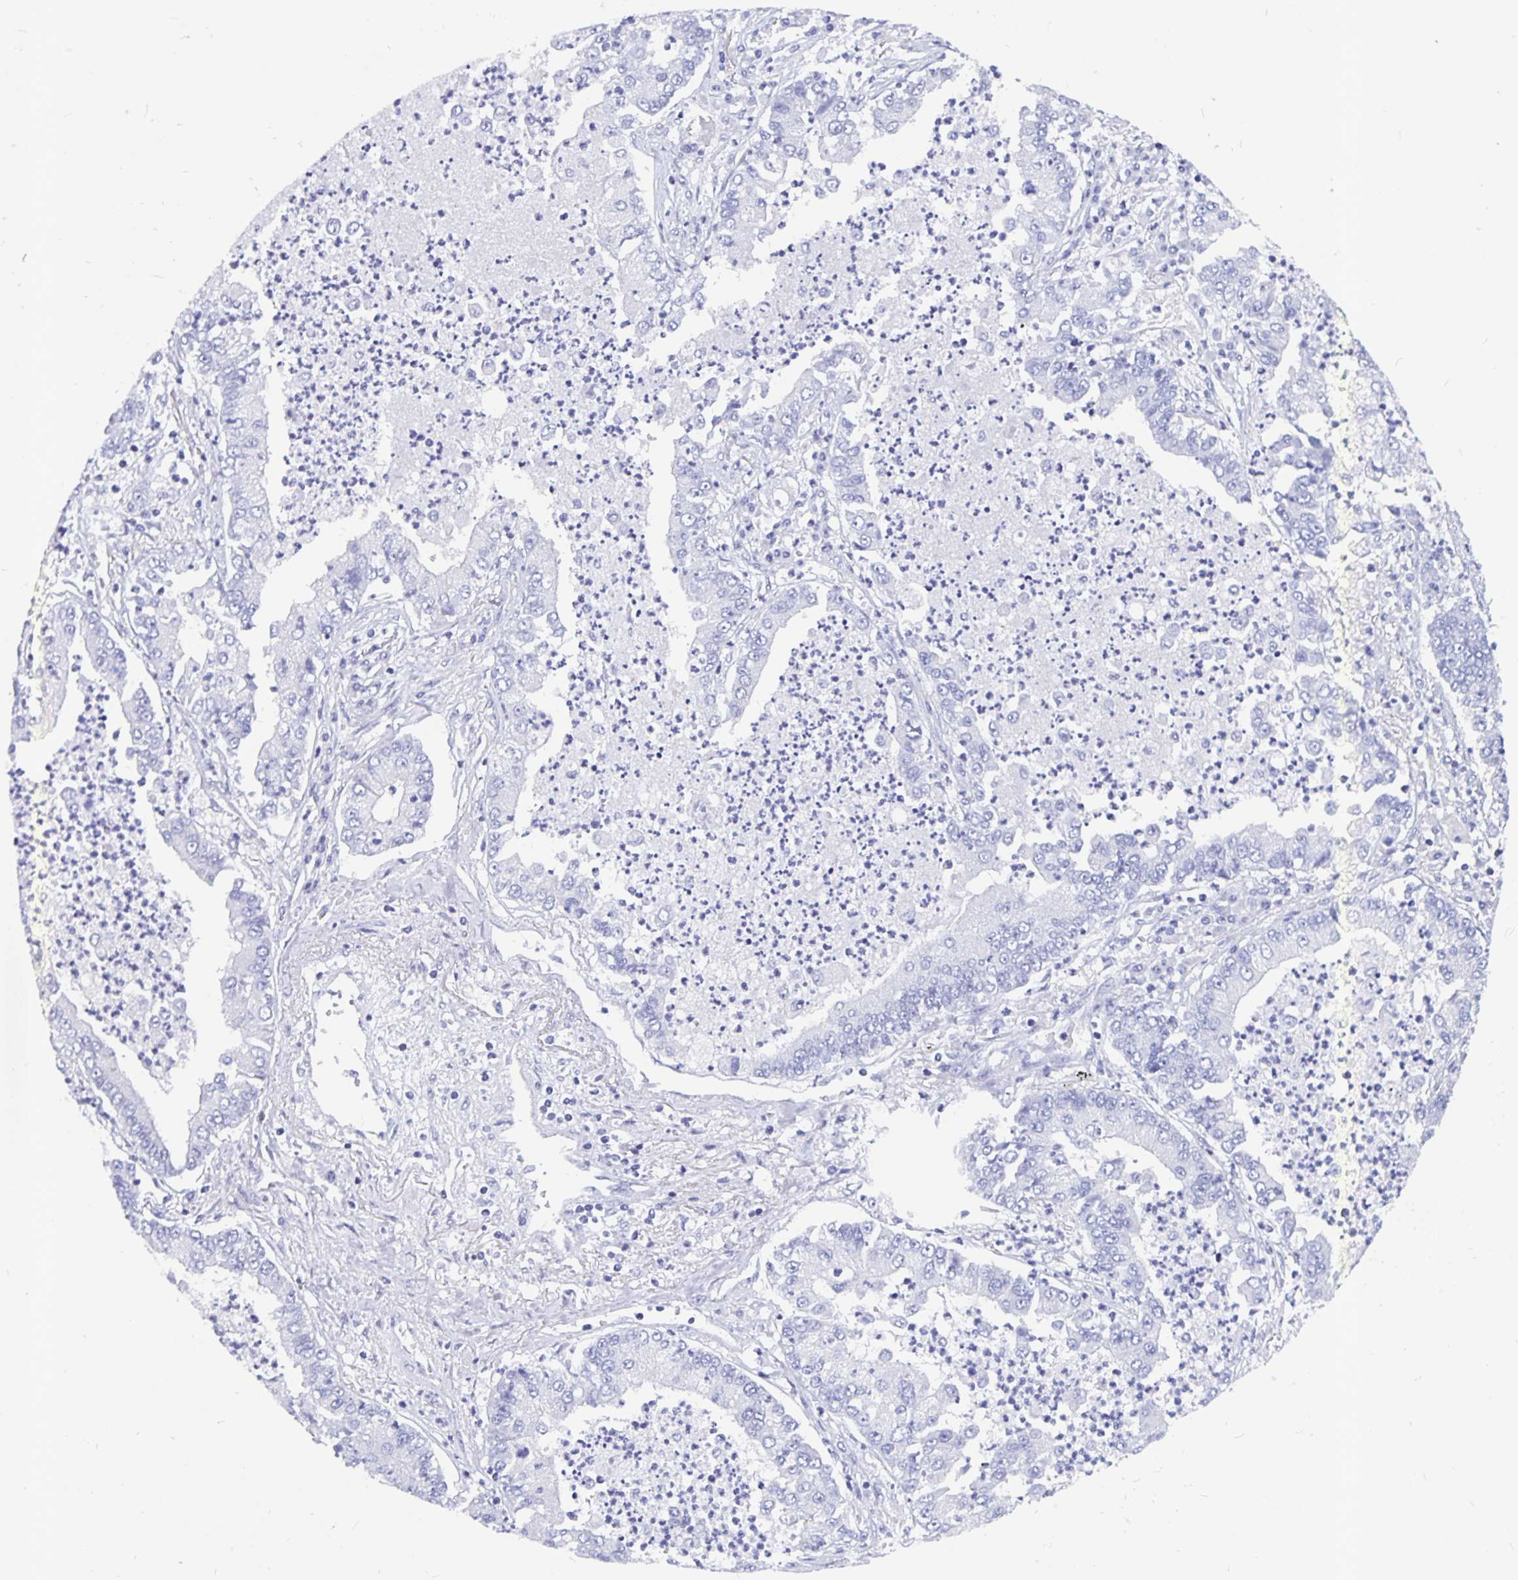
{"staining": {"intensity": "negative", "quantity": "none", "location": "none"}, "tissue": "lung cancer", "cell_type": "Tumor cells", "image_type": "cancer", "snomed": [{"axis": "morphology", "description": "Adenocarcinoma, NOS"}, {"axis": "topography", "description": "Lung"}], "caption": "A histopathology image of human lung cancer is negative for staining in tumor cells.", "gene": "ODF3B", "patient": {"sex": "female", "age": 57}}